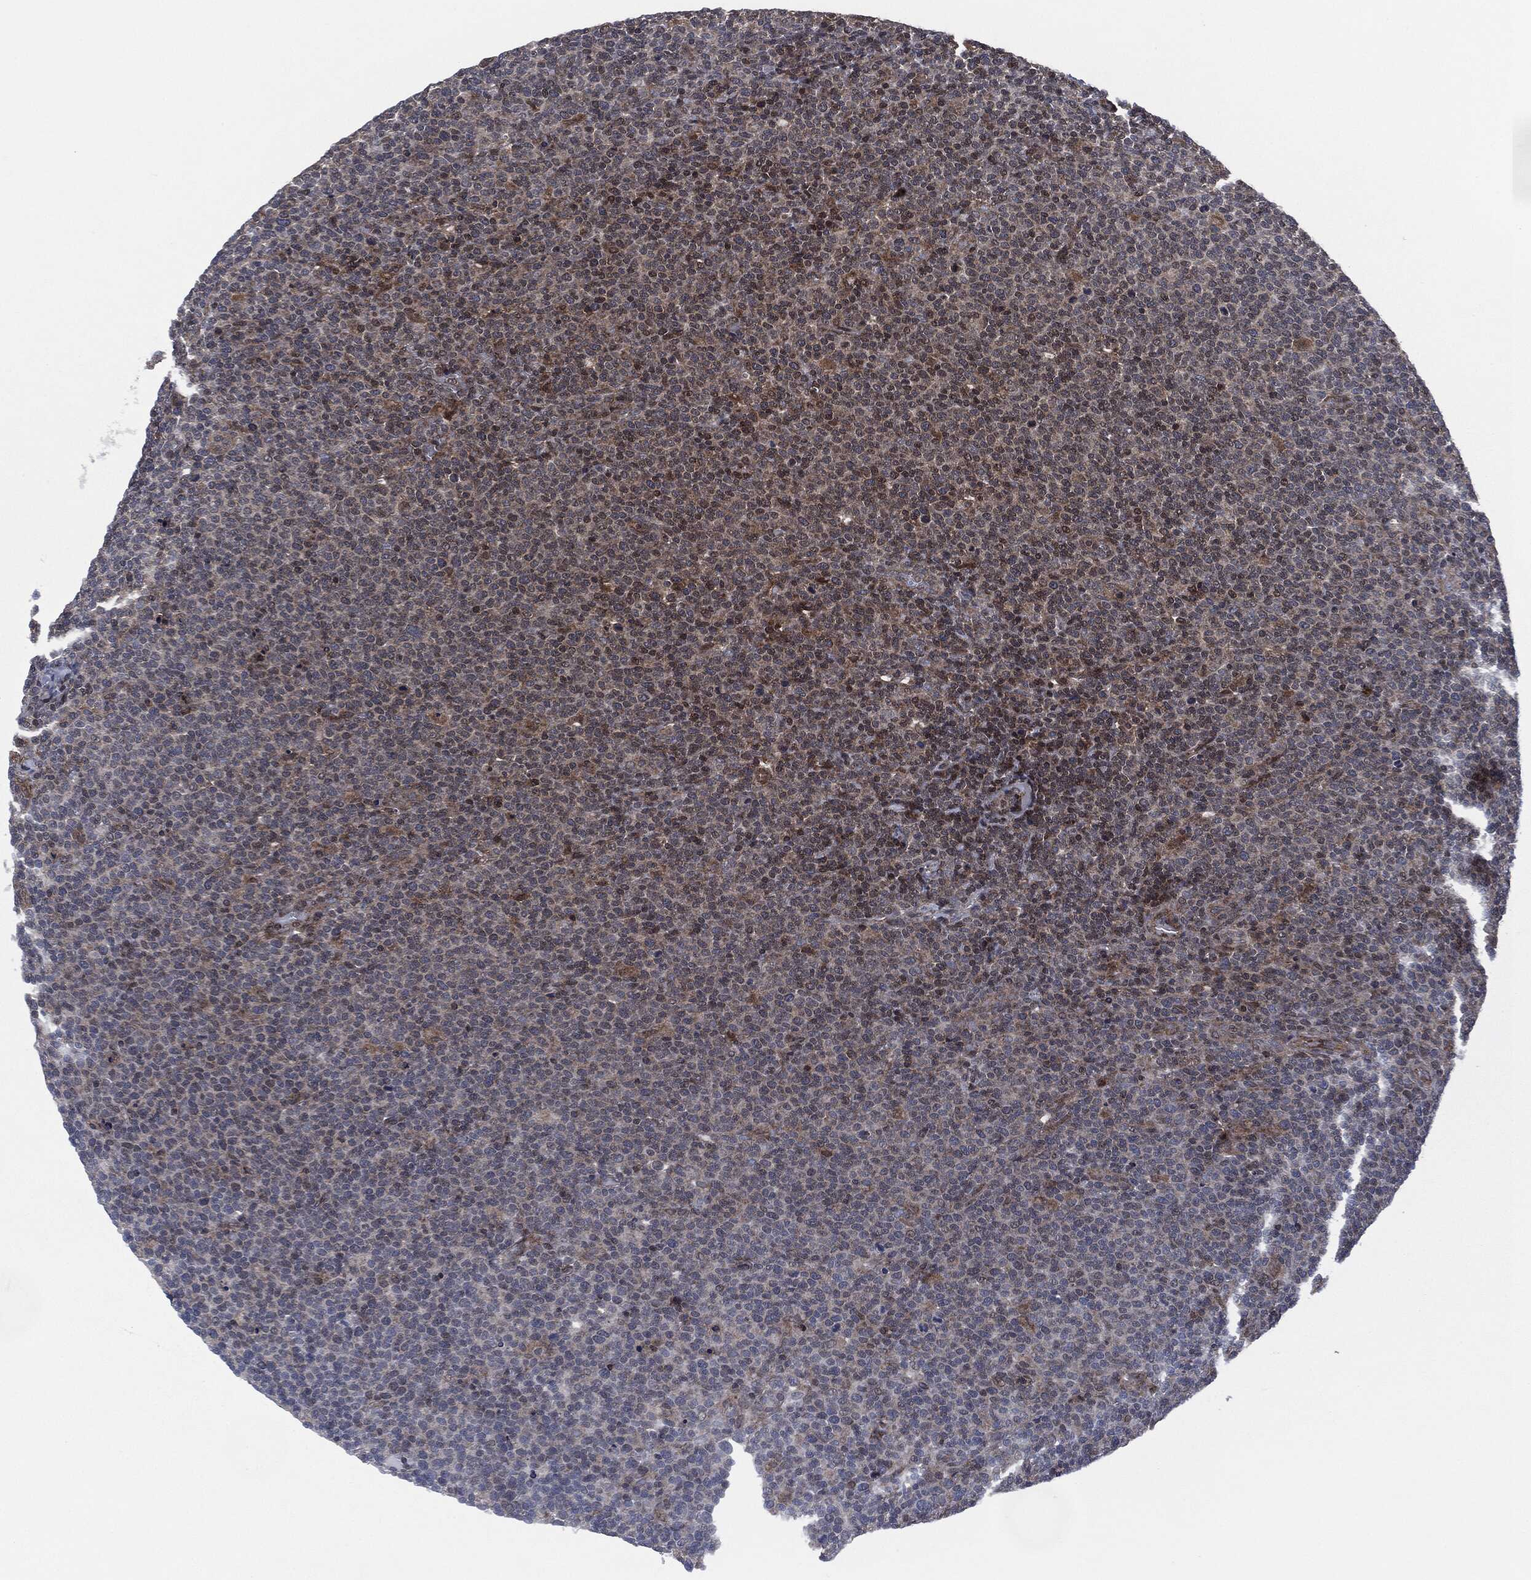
{"staining": {"intensity": "moderate", "quantity": "<25%", "location": "cytoplasmic/membranous"}, "tissue": "lymphoma", "cell_type": "Tumor cells", "image_type": "cancer", "snomed": [{"axis": "morphology", "description": "Malignant lymphoma, non-Hodgkin's type, High grade"}, {"axis": "topography", "description": "Lymph node"}], "caption": "Lymphoma was stained to show a protein in brown. There is low levels of moderate cytoplasmic/membranous positivity in about <25% of tumor cells.", "gene": "HRAS", "patient": {"sex": "male", "age": 61}}